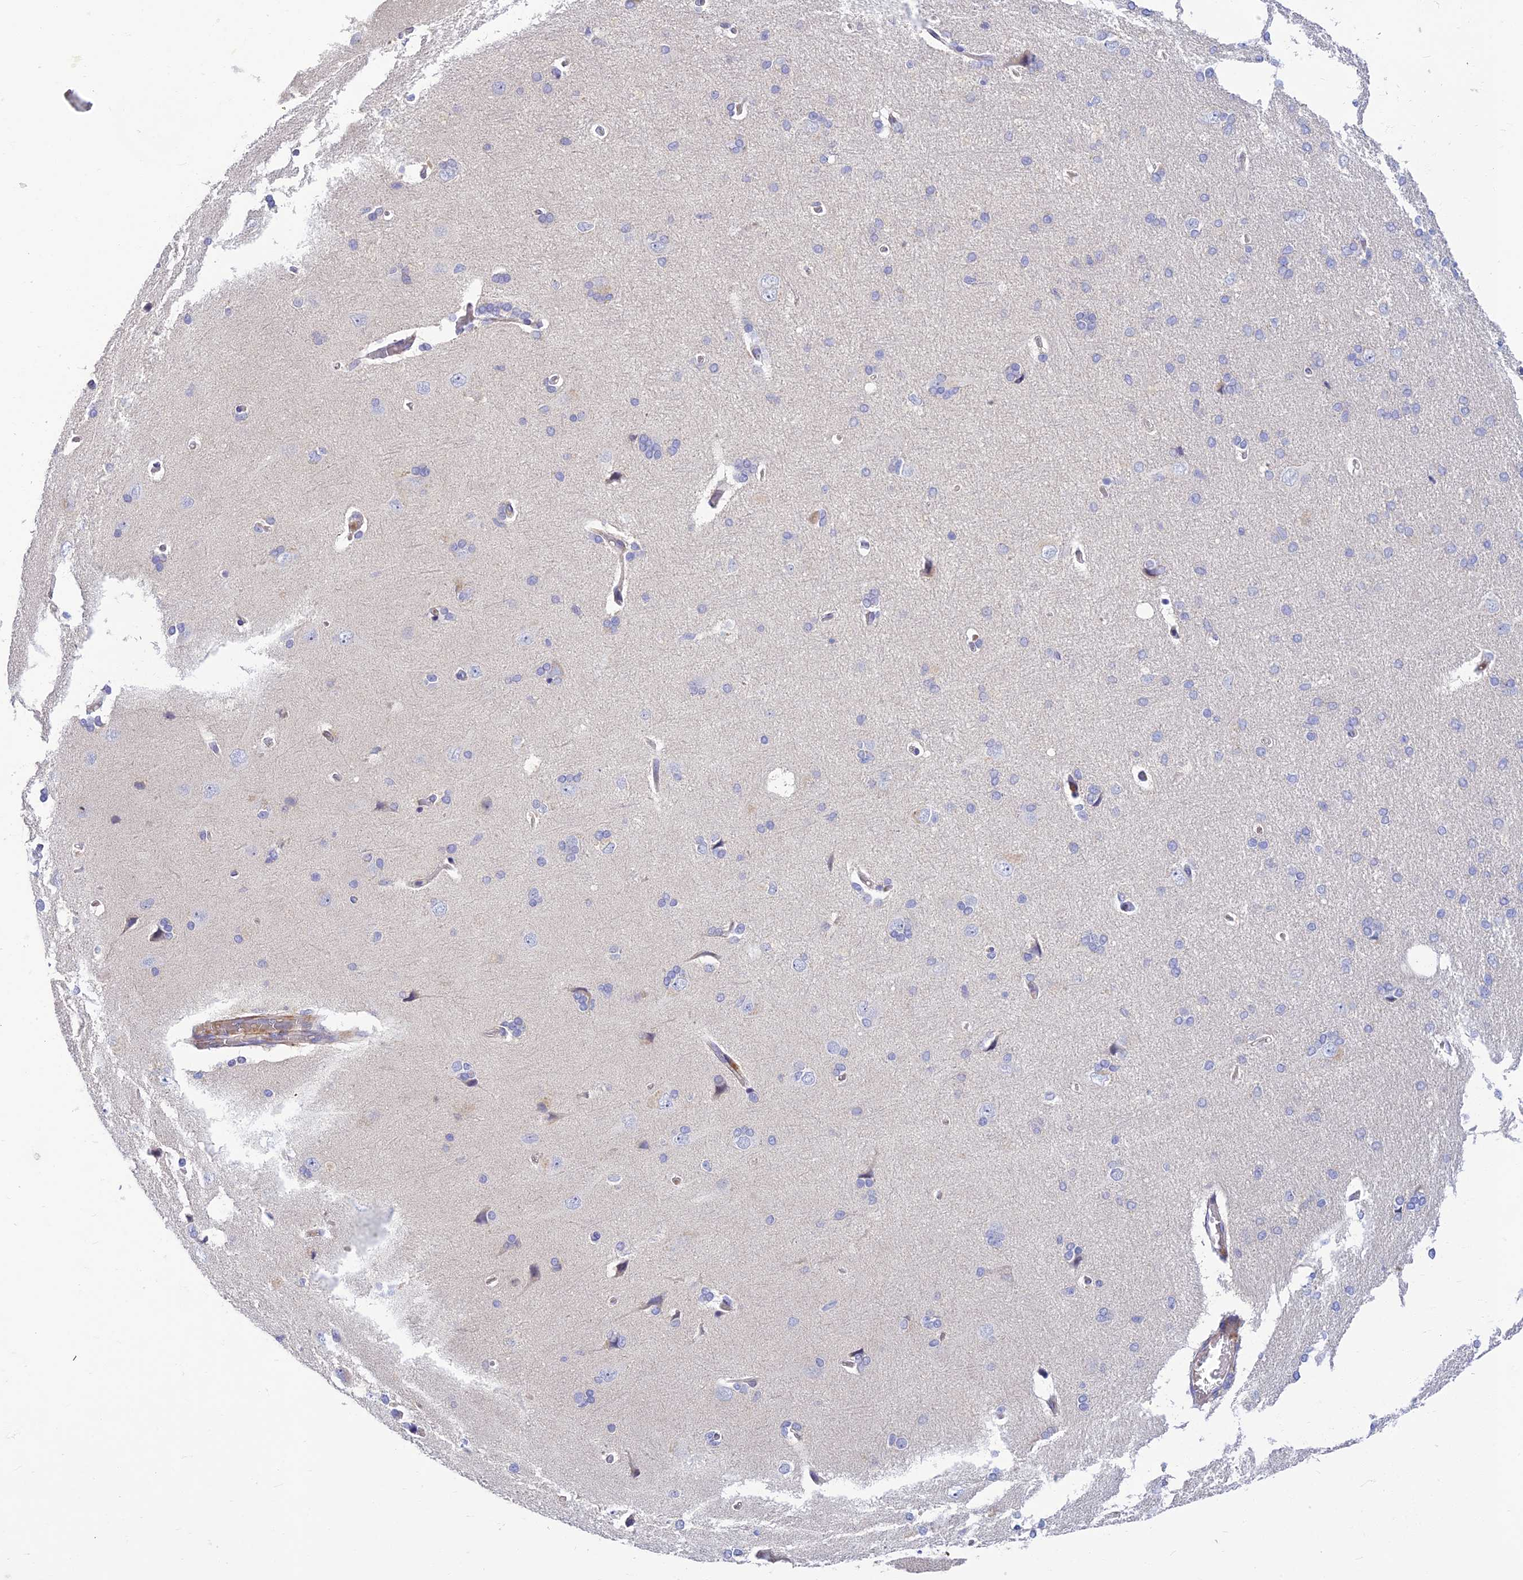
{"staining": {"intensity": "negative", "quantity": "none", "location": "none"}, "tissue": "cerebral cortex", "cell_type": "Endothelial cells", "image_type": "normal", "snomed": [{"axis": "morphology", "description": "Normal tissue, NOS"}, {"axis": "topography", "description": "Cerebral cortex"}], "caption": "This is an IHC photomicrograph of normal cerebral cortex. There is no staining in endothelial cells.", "gene": "CLIP4", "patient": {"sex": "male", "age": 62}}